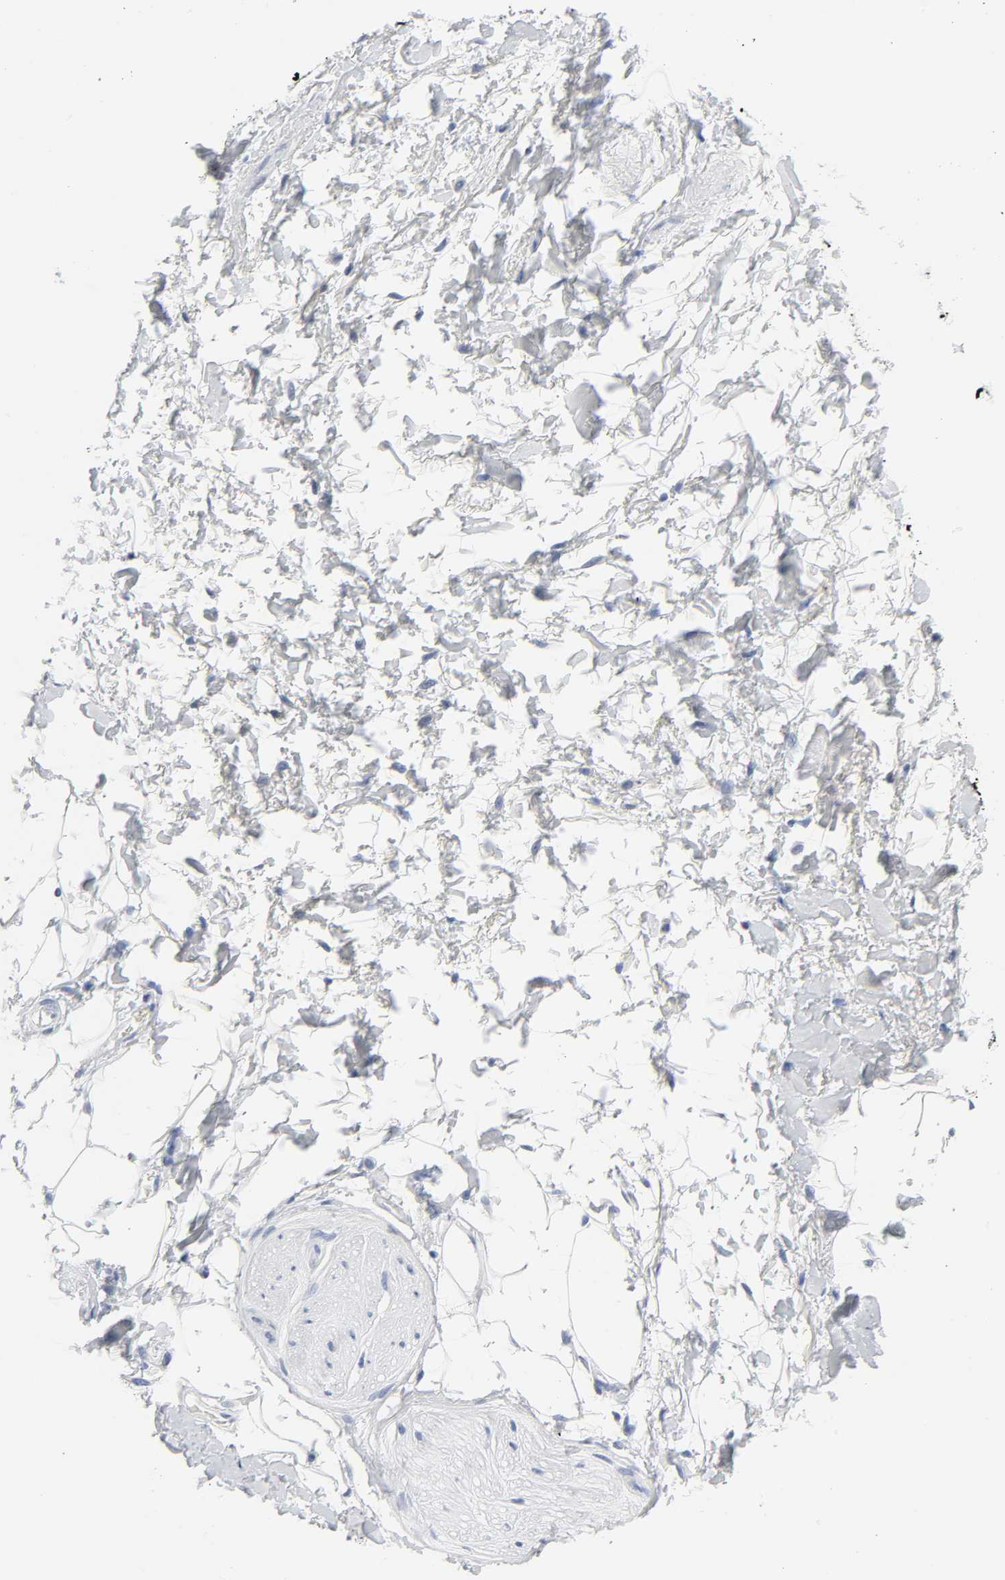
{"staining": {"intensity": "negative", "quantity": "none", "location": "none"}, "tissue": "adipose tissue", "cell_type": "Adipocytes", "image_type": "normal", "snomed": [{"axis": "morphology", "description": "Normal tissue, NOS"}, {"axis": "topography", "description": "Soft tissue"}, {"axis": "topography", "description": "Peripheral nerve tissue"}], "caption": "The micrograph demonstrates no staining of adipocytes in unremarkable adipose tissue.", "gene": "ACP3", "patient": {"sex": "female", "age": 71}}